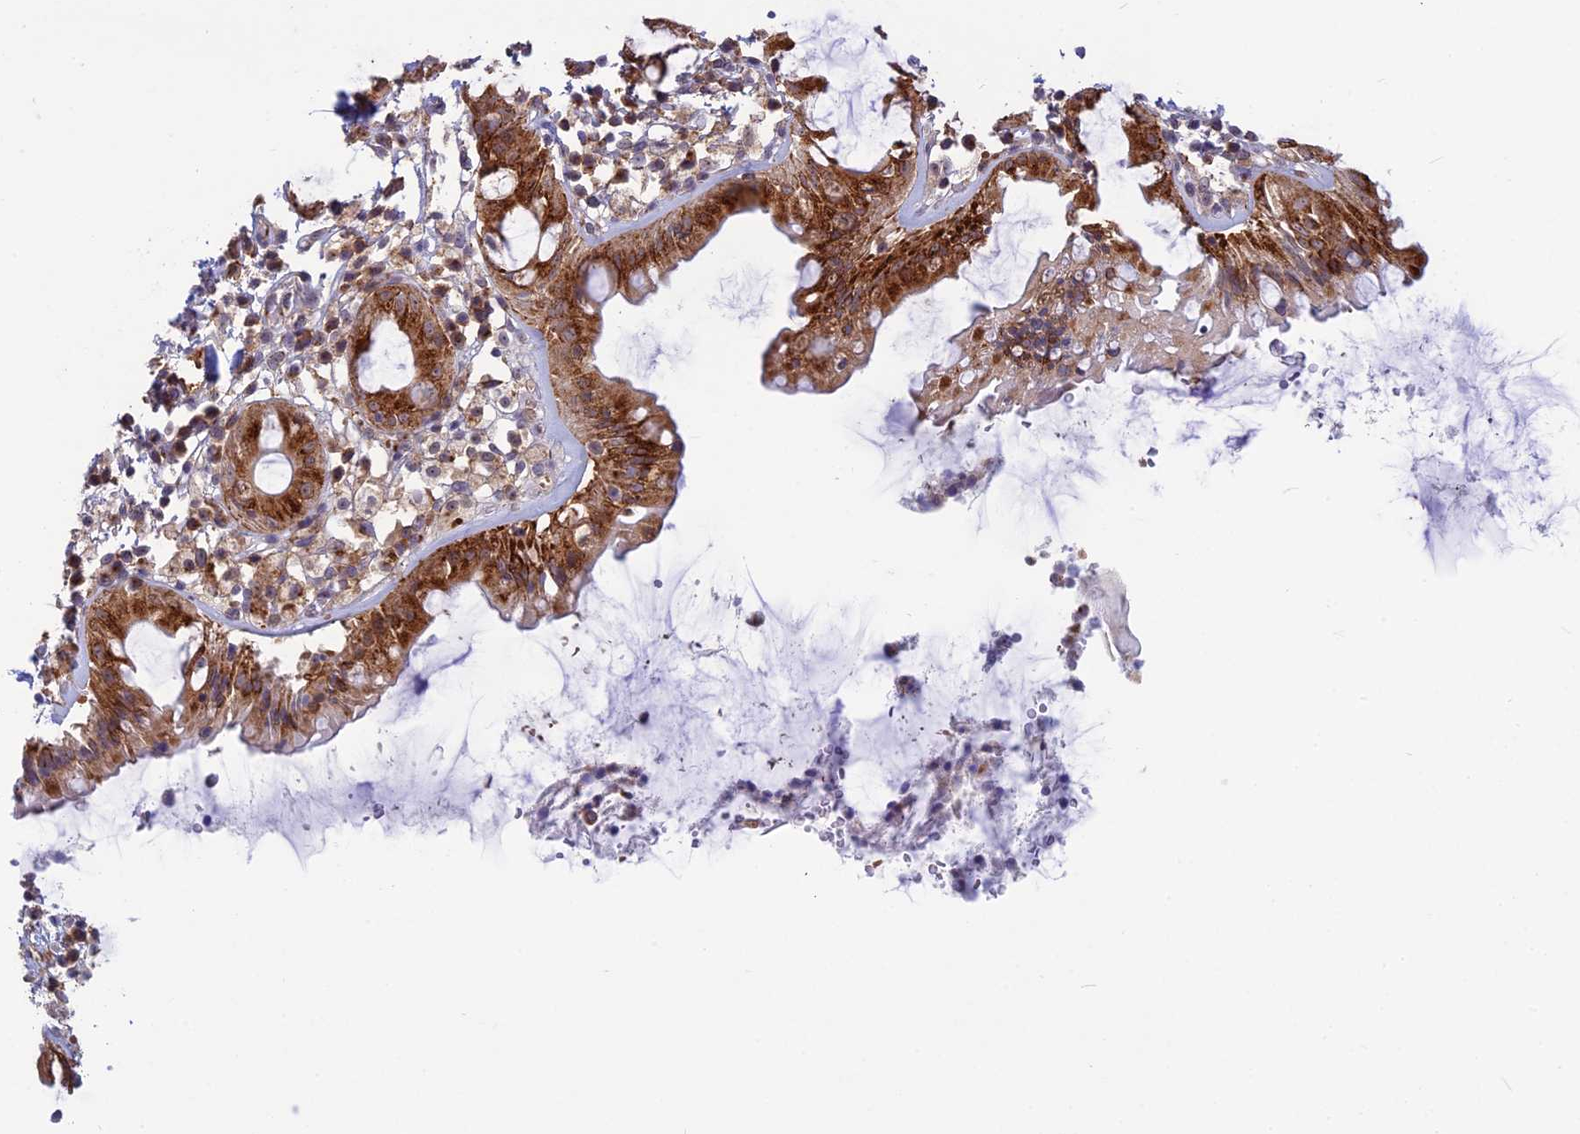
{"staining": {"intensity": "strong", "quantity": ">75%", "location": "cytoplasmic/membranous"}, "tissue": "rectum", "cell_type": "Glandular cells", "image_type": "normal", "snomed": [{"axis": "morphology", "description": "Normal tissue, NOS"}, {"axis": "topography", "description": "Rectum"}], "caption": "Rectum stained for a protein reveals strong cytoplasmic/membranous positivity in glandular cells. The staining is performed using DAB brown chromogen to label protein expression. The nuclei are counter-stained blue using hematoxylin.", "gene": "CLINT1", "patient": {"sex": "female", "age": 57}}